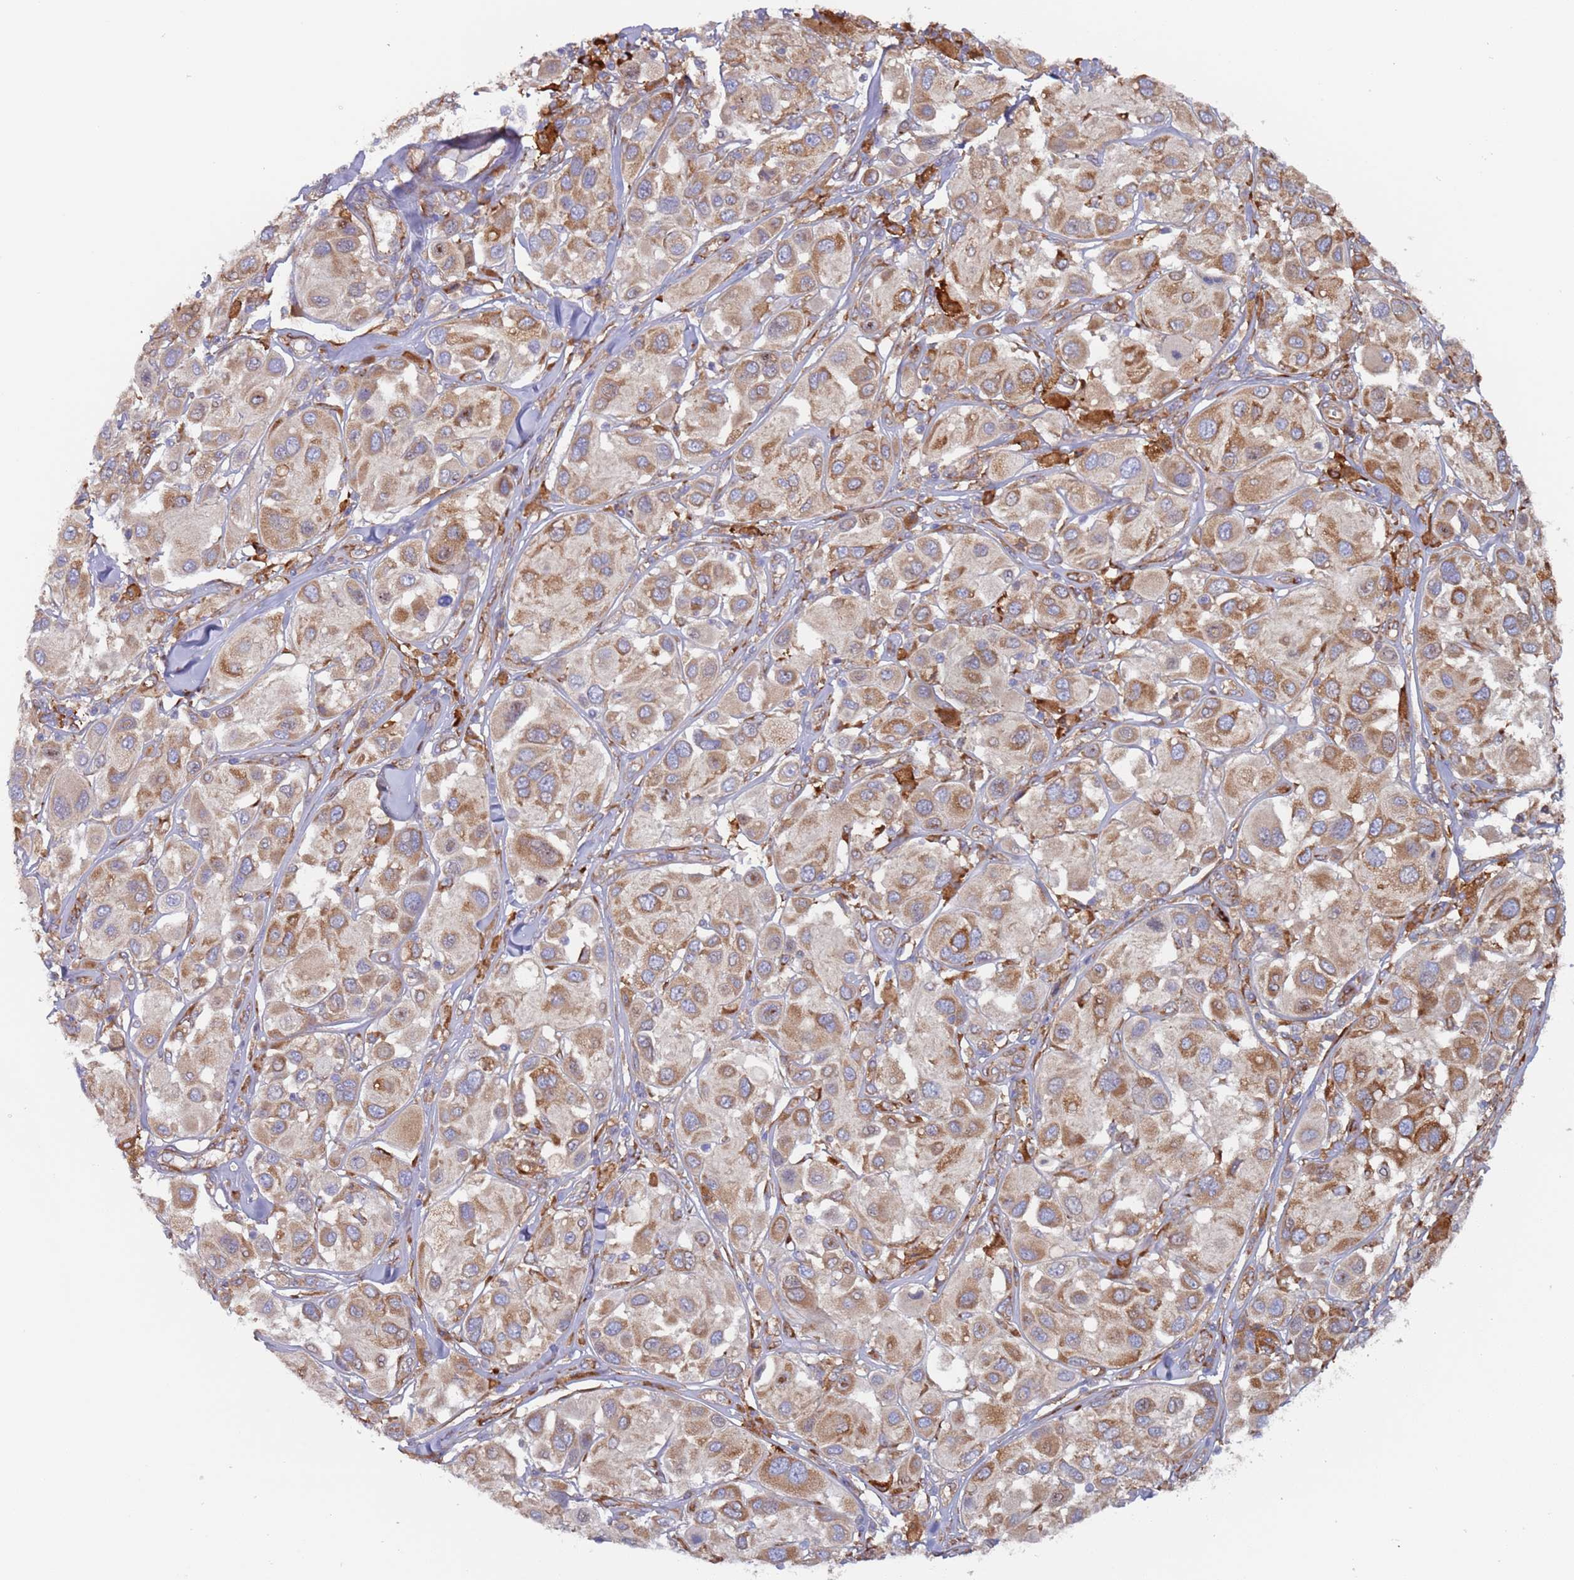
{"staining": {"intensity": "moderate", "quantity": ">75%", "location": "cytoplasmic/membranous"}, "tissue": "melanoma", "cell_type": "Tumor cells", "image_type": "cancer", "snomed": [{"axis": "morphology", "description": "Malignant melanoma, Metastatic site"}, {"axis": "topography", "description": "Skin"}], "caption": "The photomicrograph displays a brown stain indicating the presence of a protein in the cytoplasmic/membranous of tumor cells in malignant melanoma (metastatic site). (Stains: DAB (3,3'-diaminobenzidine) in brown, nuclei in blue, Microscopy: brightfield microscopy at high magnification).", "gene": "ZNF844", "patient": {"sex": "male", "age": 41}}